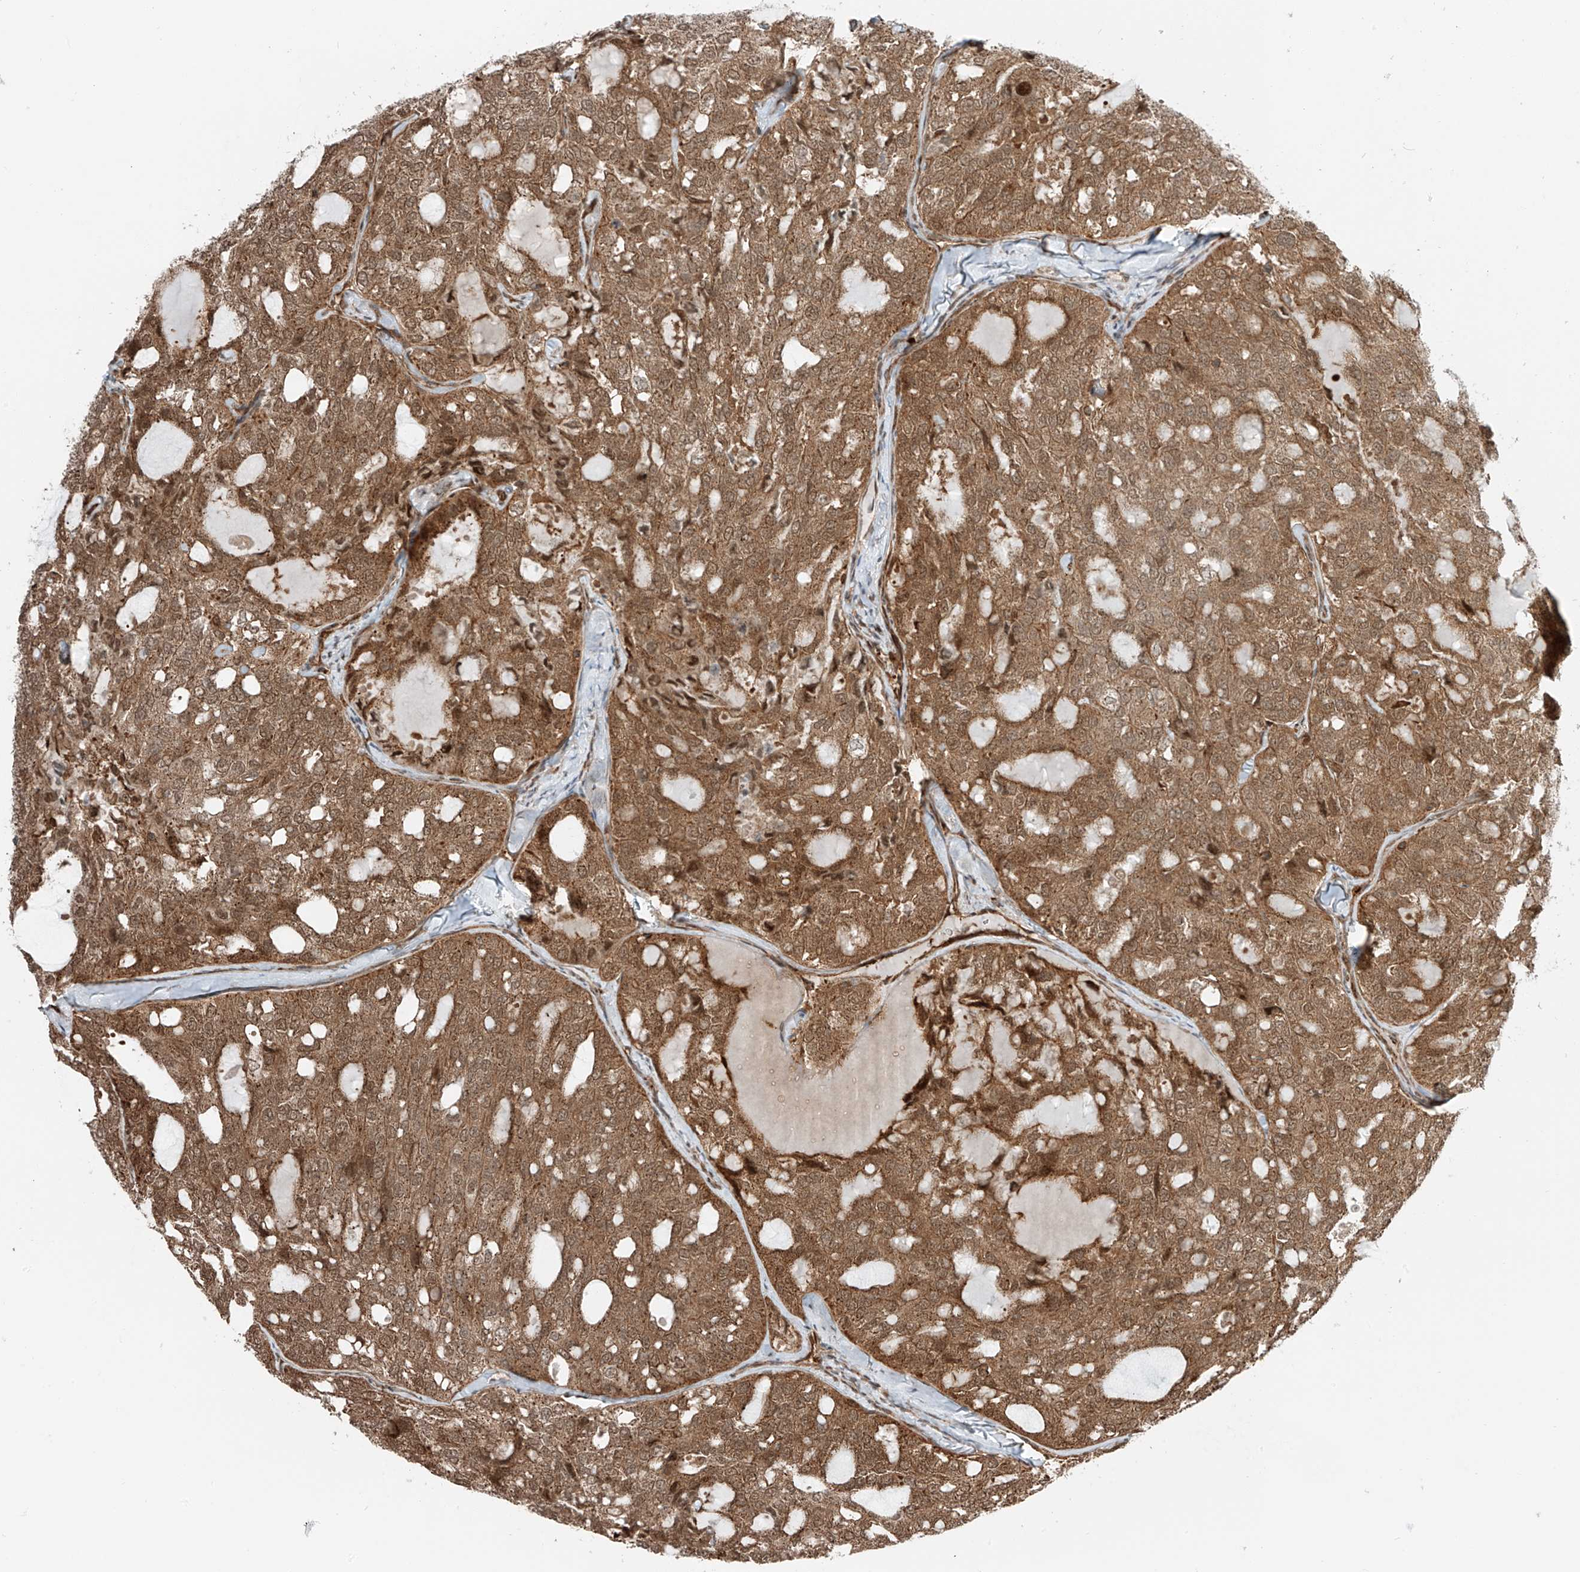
{"staining": {"intensity": "moderate", "quantity": ">75%", "location": "cytoplasmic/membranous,nuclear"}, "tissue": "thyroid cancer", "cell_type": "Tumor cells", "image_type": "cancer", "snomed": [{"axis": "morphology", "description": "Follicular adenoma carcinoma, NOS"}, {"axis": "topography", "description": "Thyroid gland"}], "caption": "Protein staining demonstrates moderate cytoplasmic/membranous and nuclear positivity in approximately >75% of tumor cells in thyroid cancer (follicular adenoma carcinoma).", "gene": "USP48", "patient": {"sex": "male", "age": 75}}